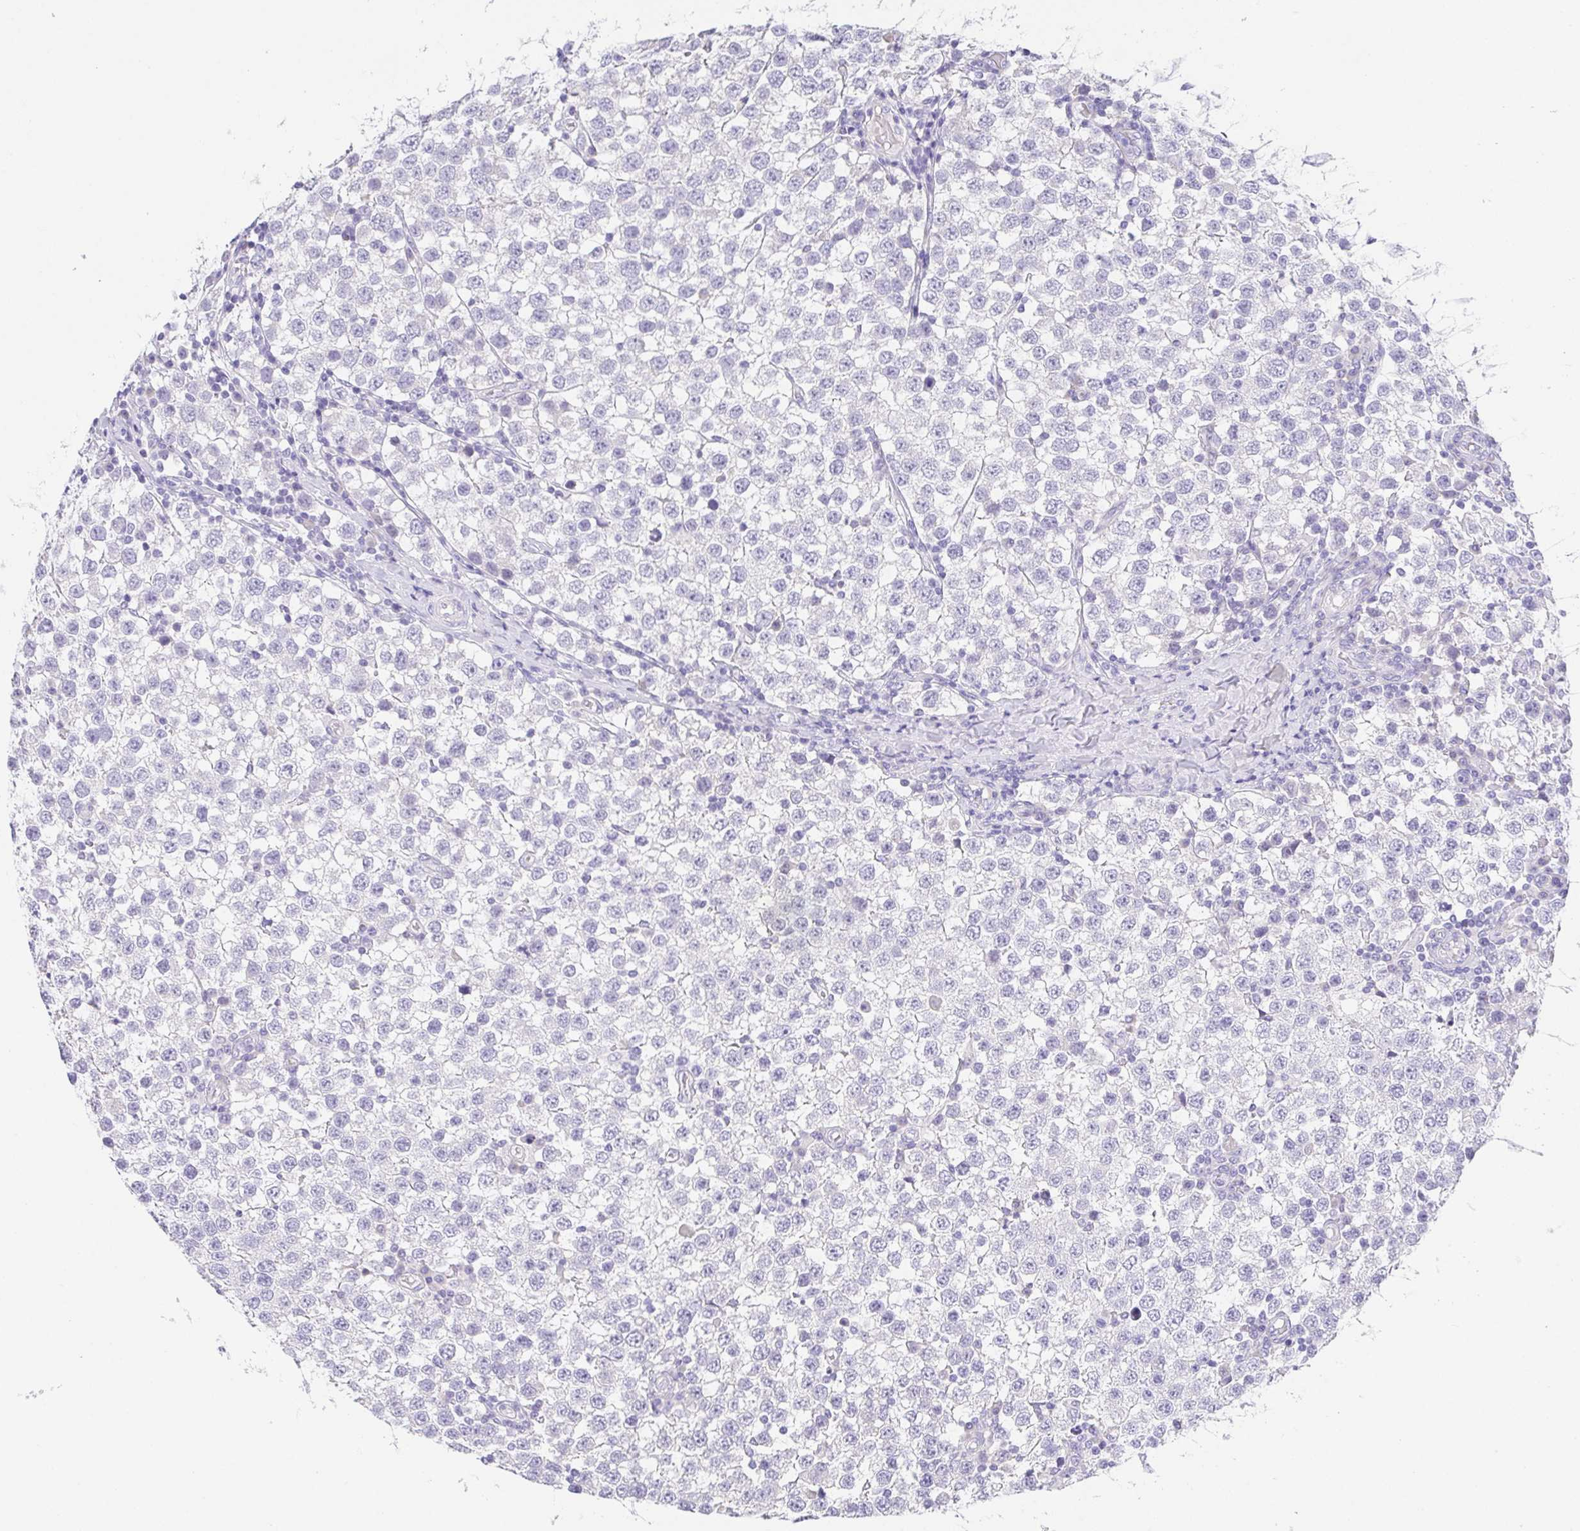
{"staining": {"intensity": "negative", "quantity": "none", "location": "none"}, "tissue": "testis cancer", "cell_type": "Tumor cells", "image_type": "cancer", "snomed": [{"axis": "morphology", "description": "Seminoma, NOS"}, {"axis": "topography", "description": "Testis"}], "caption": "This is an immunohistochemistry (IHC) histopathology image of seminoma (testis). There is no expression in tumor cells.", "gene": "HAPLN2", "patient": {"sex": "male", "age": 34}}